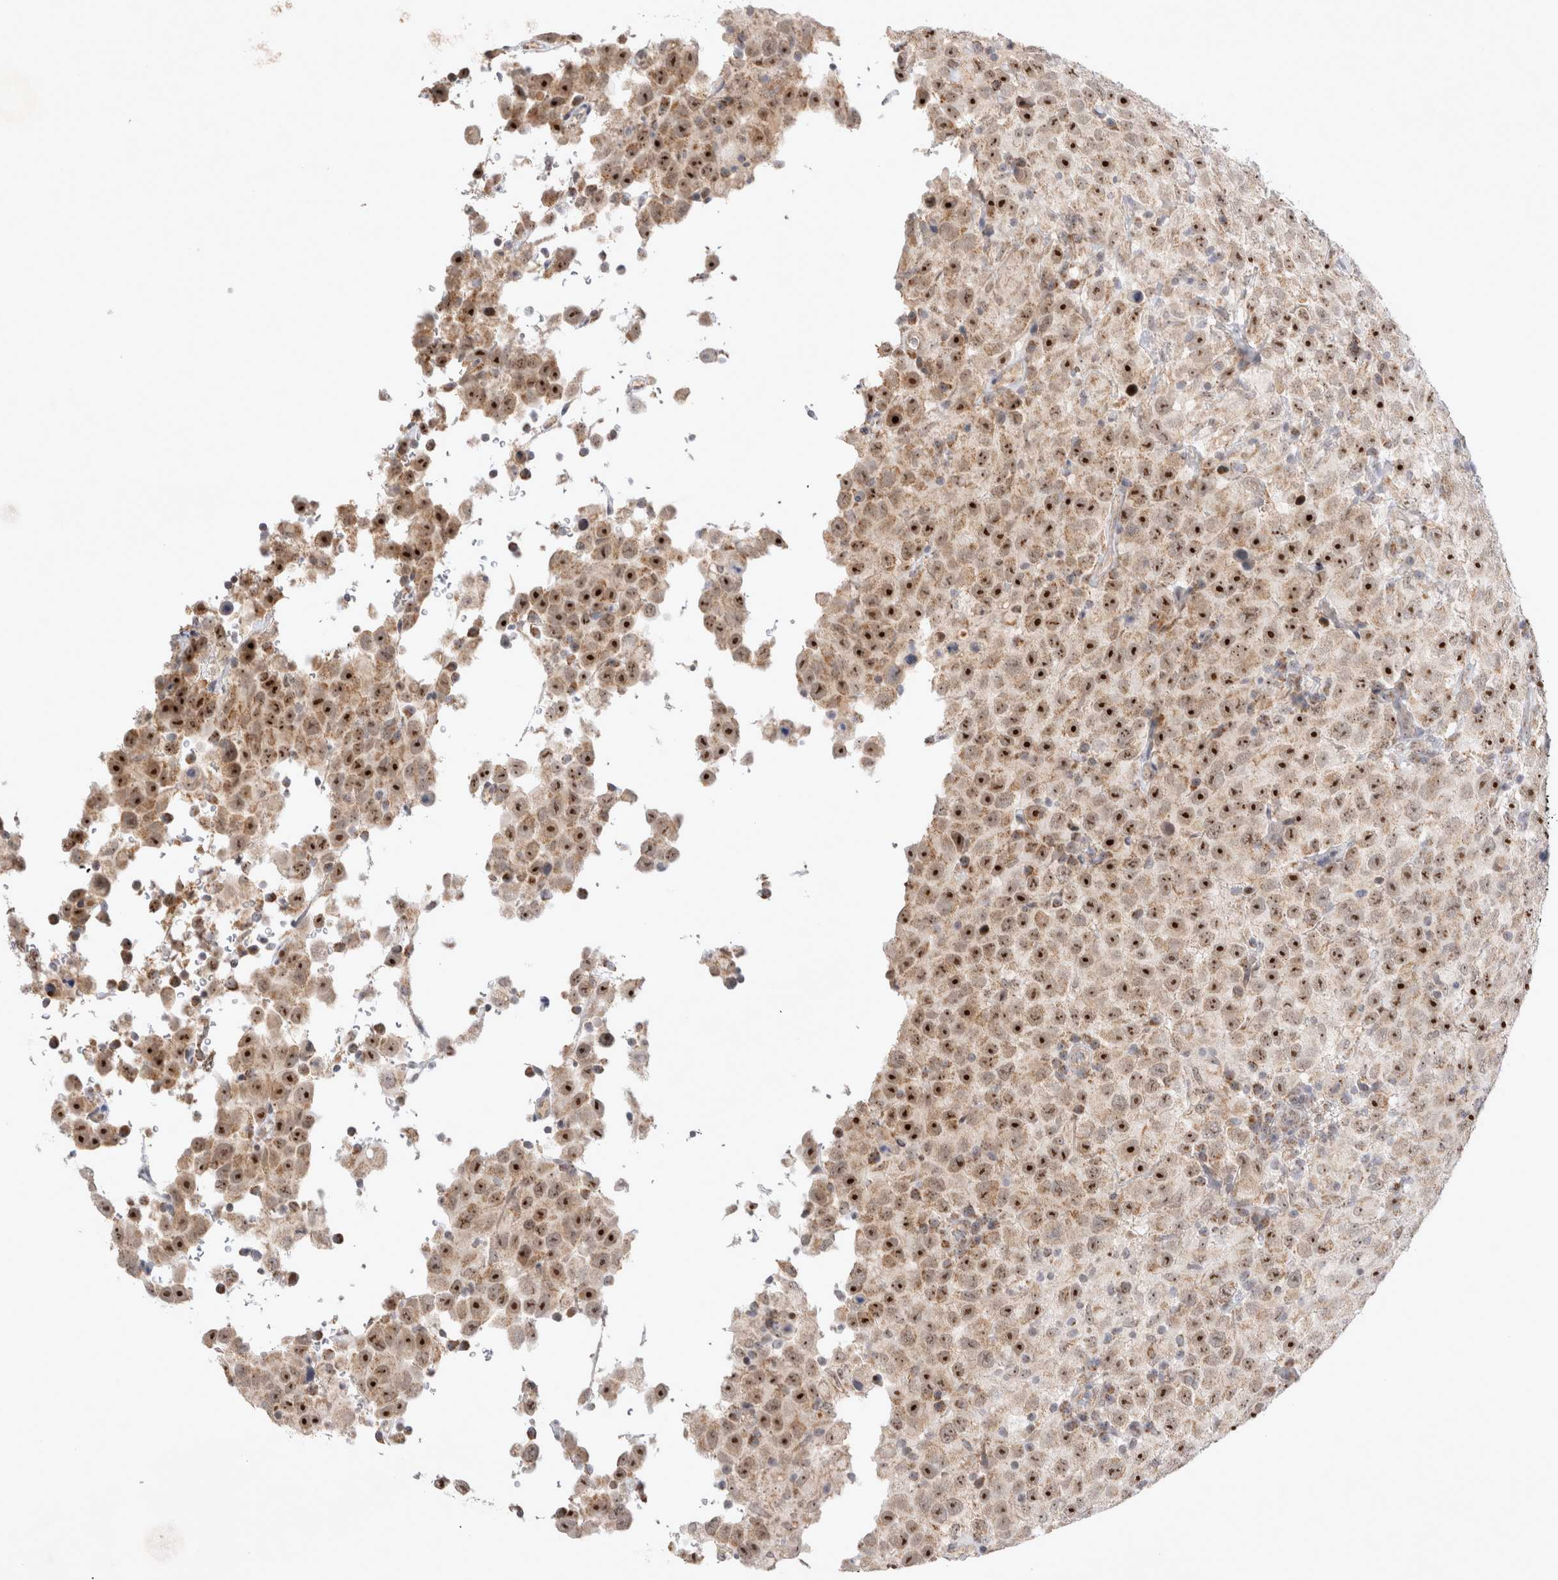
{"staining": {"intensity": "strong", "quantity": ">75%", "location": "nuclear"}, "tissue": "testis cancer", "cell_type": "Tumor cells", "image_type": "cancer", "snomed": [{"axis": "morphology", "description": "Seminoma, NOS"}, {"axis": "topography", "description": "Testis"}], "caption": "A photomicrograph showing strong nuclear staining in approximately >75% of tumor cells in testis seminoma, as visualized by brown immunohistochemical staining.", "gene": "MRPL37", "patient": {"sex": "male", "age": 41}}